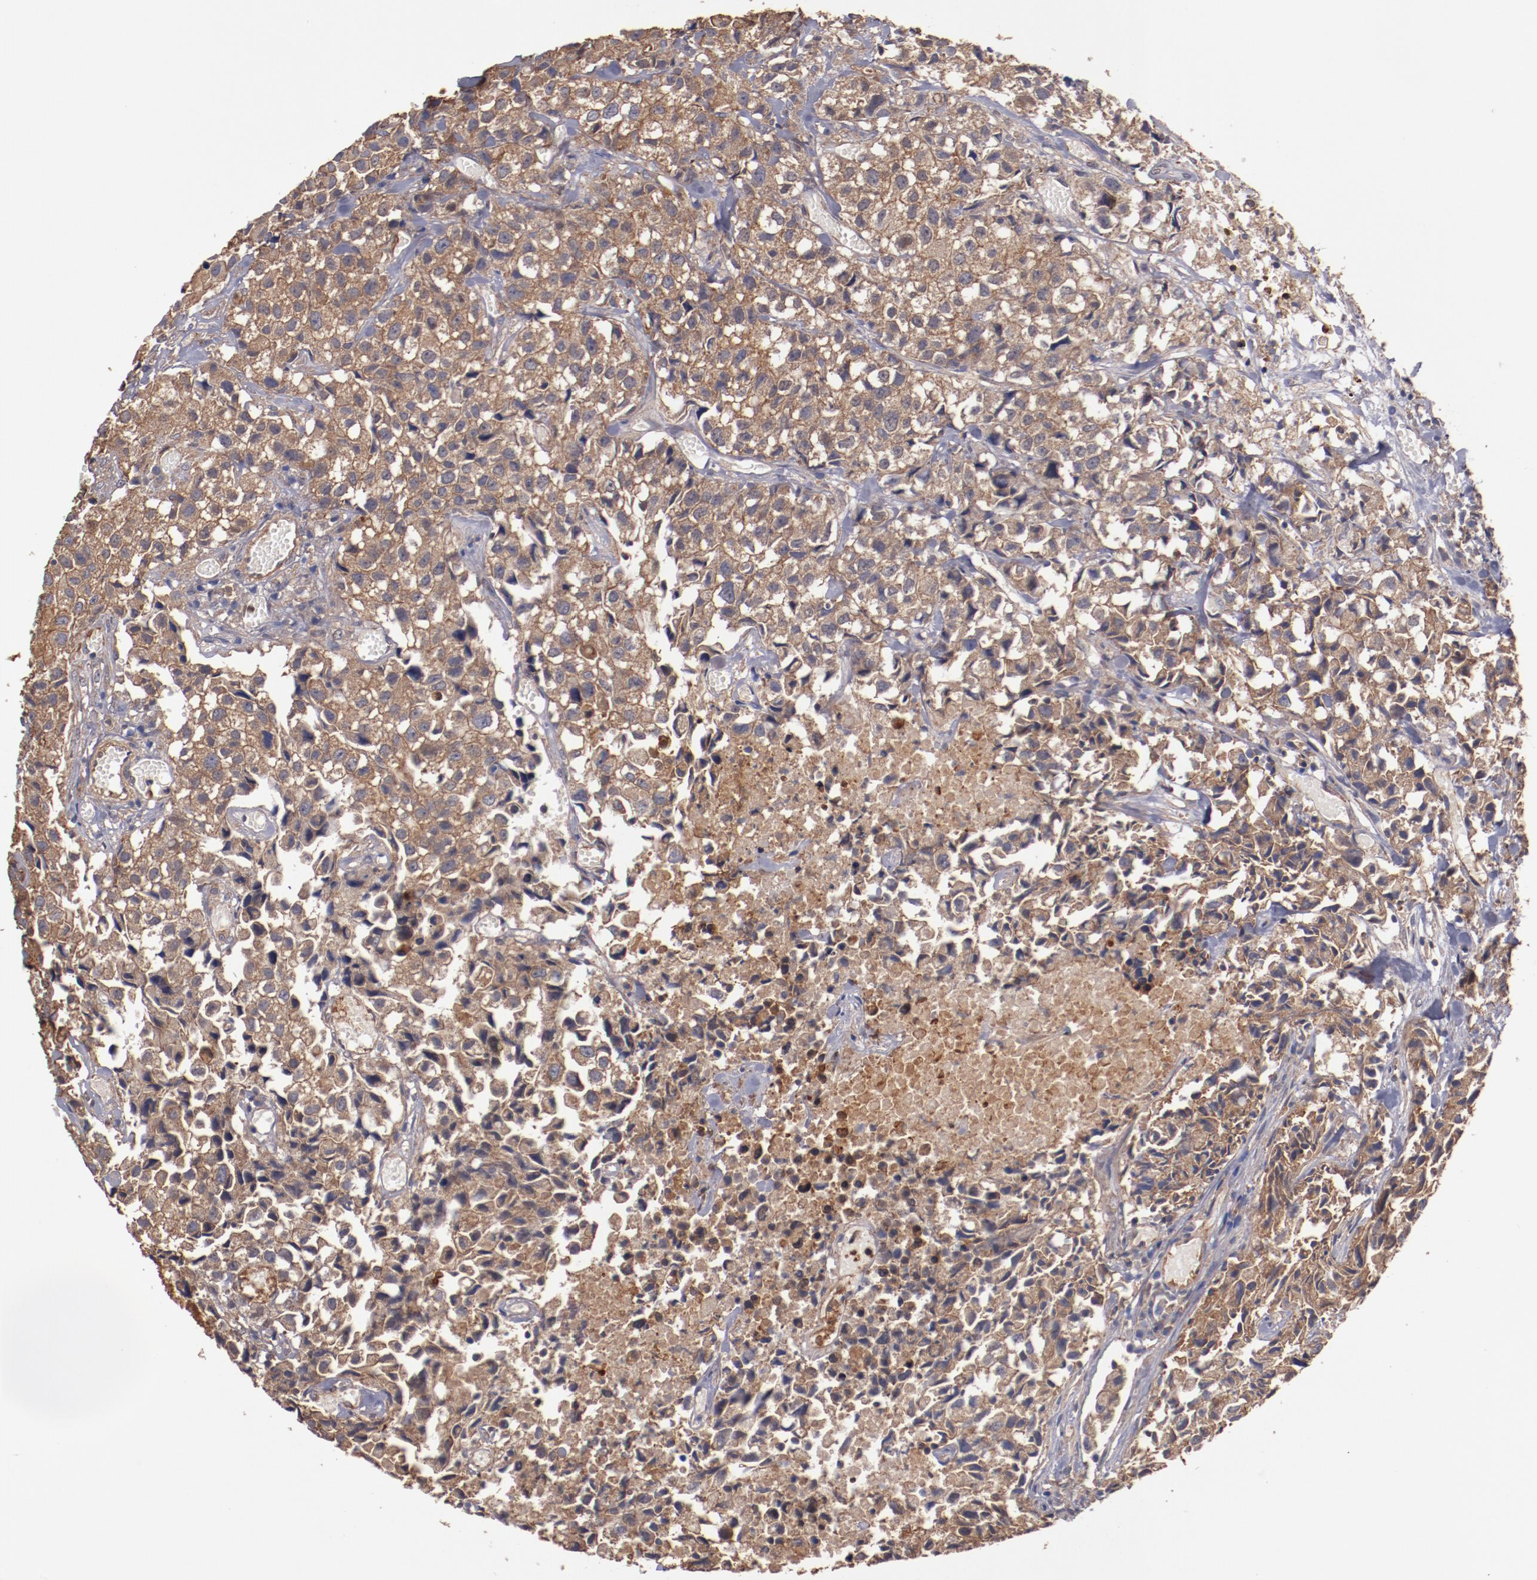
{"staining": {"intensity": "moderate", "quantity": ">75%", "location": "cytoplasmic/membranous"}, "tissue": "urothelial cancer", "cell_type": "Tumor cells", "image_type": "cancer", "snomed": [{"axis": "morphology", "description": "Urothelial carcinoma, High grade"}, {"axis": "topography", "description": "Urinary bladder"}], "caption": "Immunohistochemical staining of high-grade urothelial carcinoma displays moderate cytoplasmic/membranous protein staining in about >75% of tumor cells.", "gene": "TMOD3", "patient": {"sex": "female", "age": 75}}